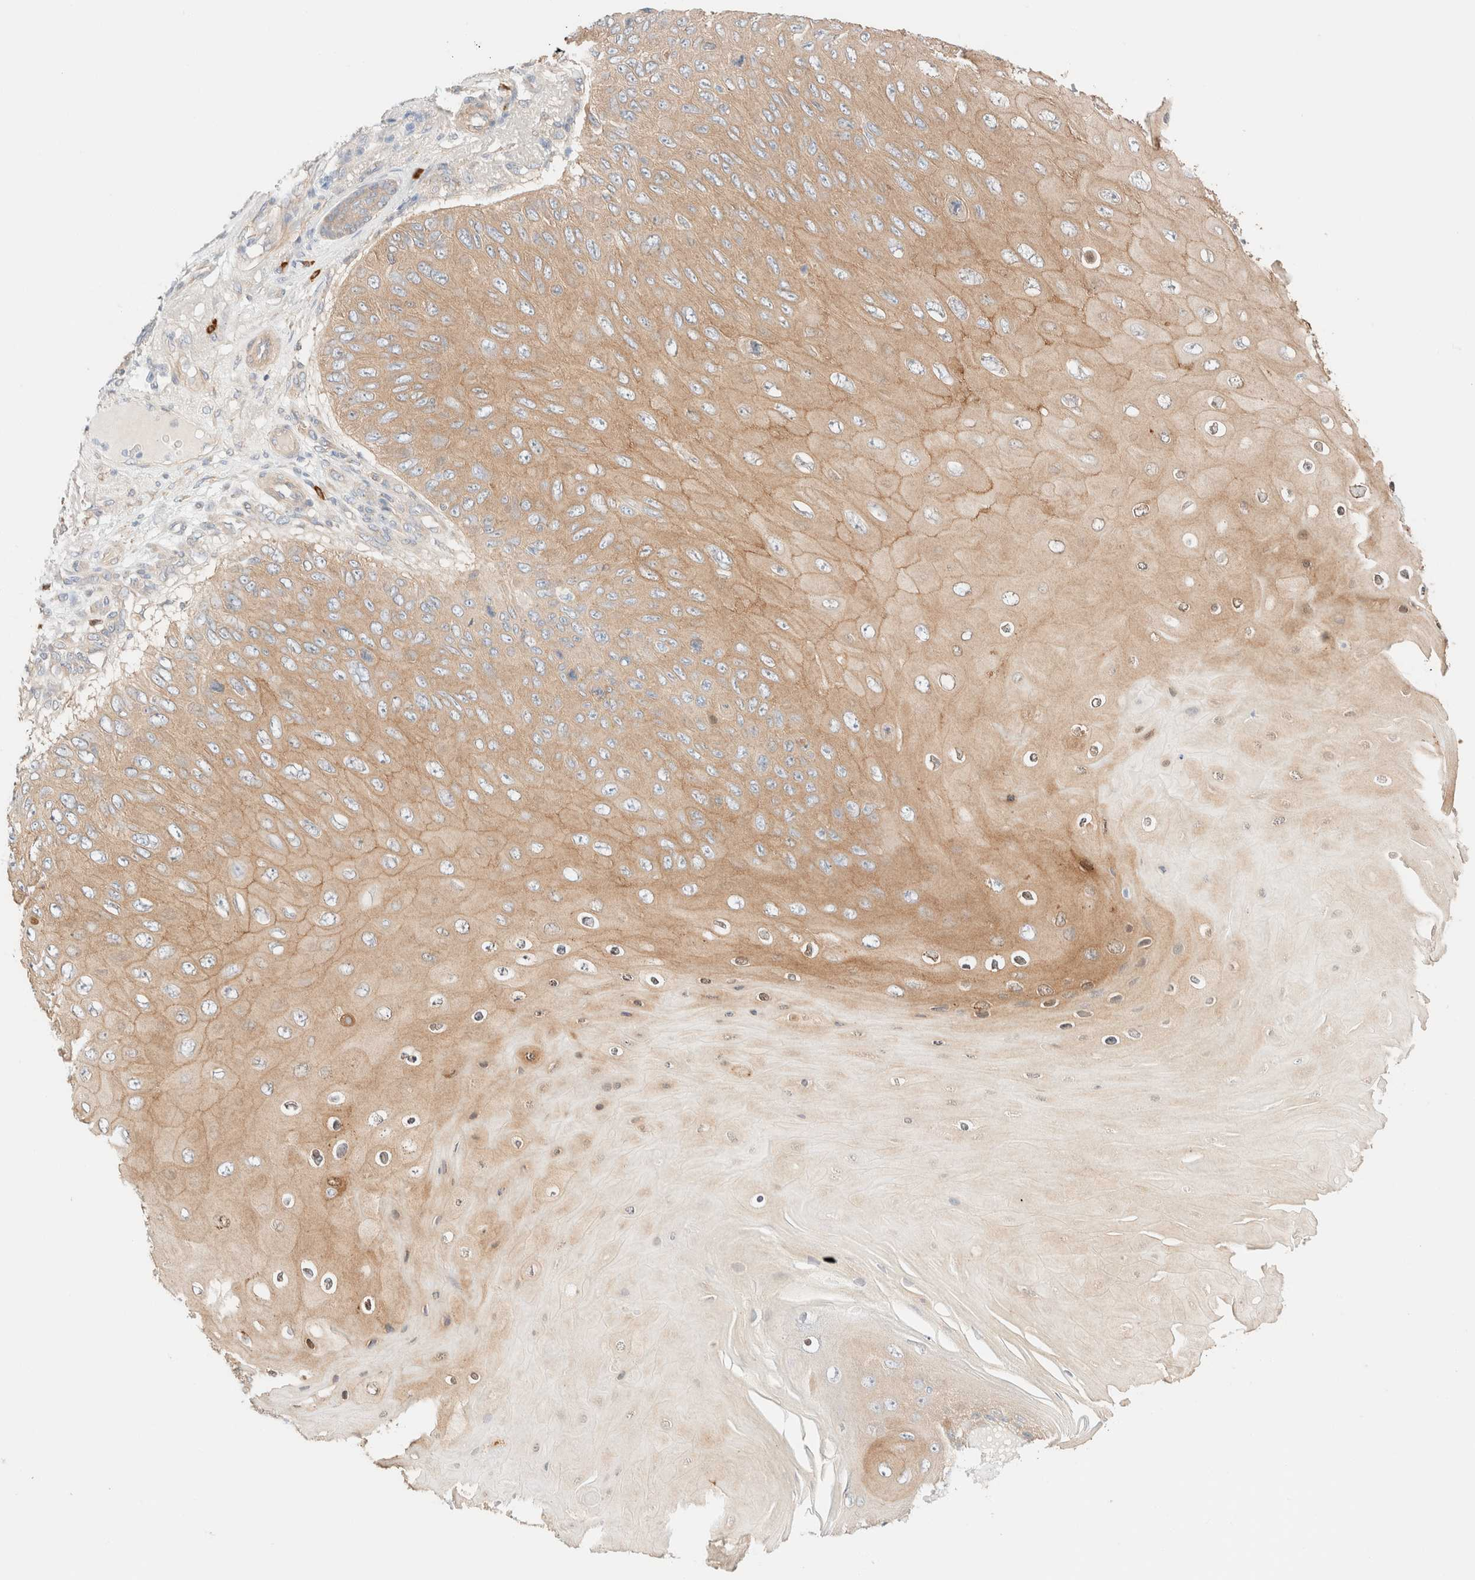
{"staining": {"intensity": "weak", "quantity": ">75%", "location": "cytoplasmic/membranous"}, "tissue": "skin cancer", "cell_type": "Tumor cells", "image_type": "cancer", "snomed": [{"axis": "morphology", "description": "Squamous cell carcinoma, NOS"}, {"axis": "topography", "description": "Skin"}], "caption": "Human skin cancer (squamous cell carcinoma) stained for a protein (brown) displays weak cytoplasmic/membranous positive positivity in about >75% of tumor cells.", "gene": "NIBAN2", "patient": {"sex": "female", "age": 88}}